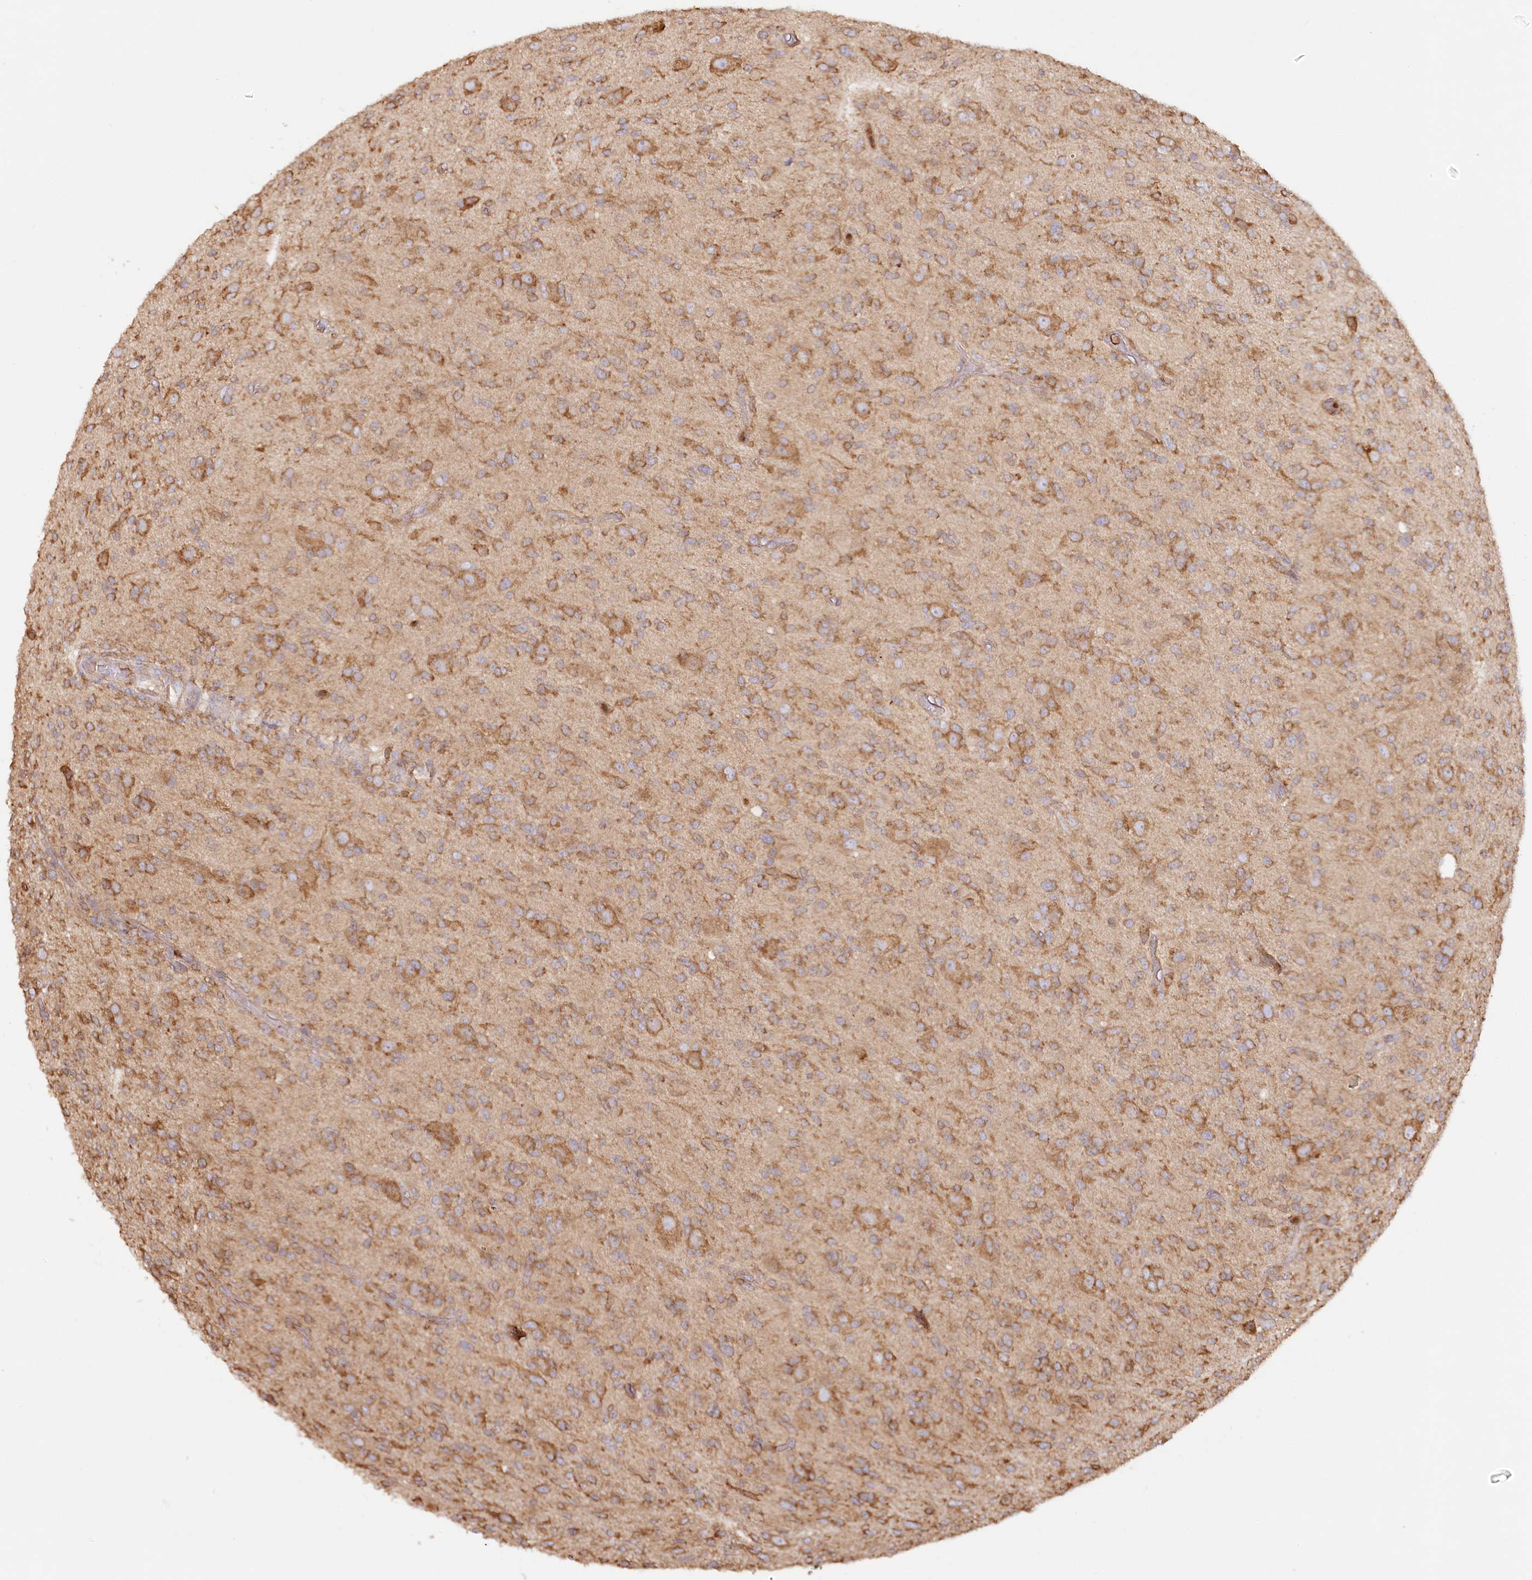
{"staining": {"intensity": "moderate", "quantity": ">75%", "location": "cytoplasmic/membranous"}, "tissue": "glioma", "cell_type": "Tumor cells", "image_type": "cancer", "snomed": [{"axis": "morphology", "description": "Glioma, malignant, High grade"}, {"axis": "topography", "description": "Brain"}], "caption": "High-grade glioma (malignant) was stained to show a protein in brown. There is medium levels of moderate cytoplasmic/membranous positivity in approximately >75% of tumor cells.", "gene": "ACAP2", "patient": {"sex": "female", "age": 57}}